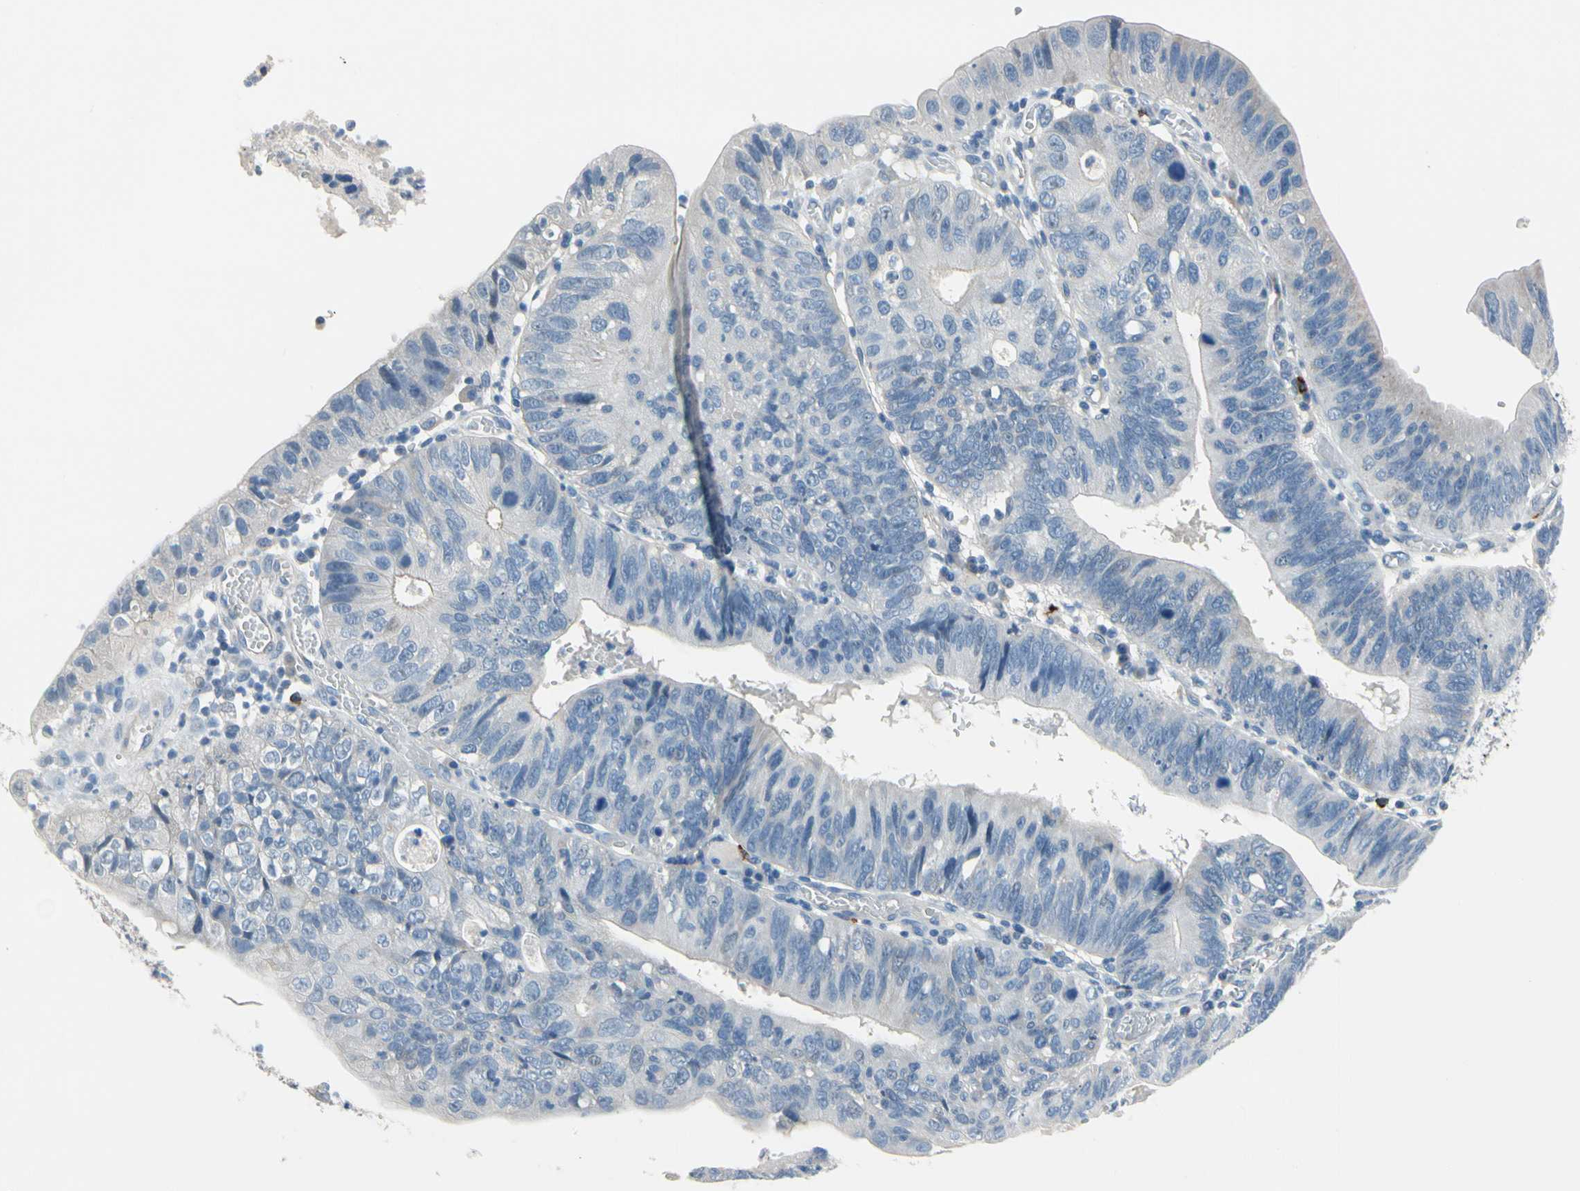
{"staining": {"intensity": "negative", "quantity": "none", "location": "none"}, "tissue": "stomach cancer", "cell_type": "Tumor cells", "image_type": "cancer", "snomed": [{"axis": "morphology", "description": "Adenocarcinoma, NOS"}, {"axis": "topography", "description": "Stomach"}], "caption": "Immunohistochemistry of adenocarcinoma (stomach) demonstrates no positivity in tumor cells.", "gene": "CPA3", "patient": {"sex": "male", "age": 59}}